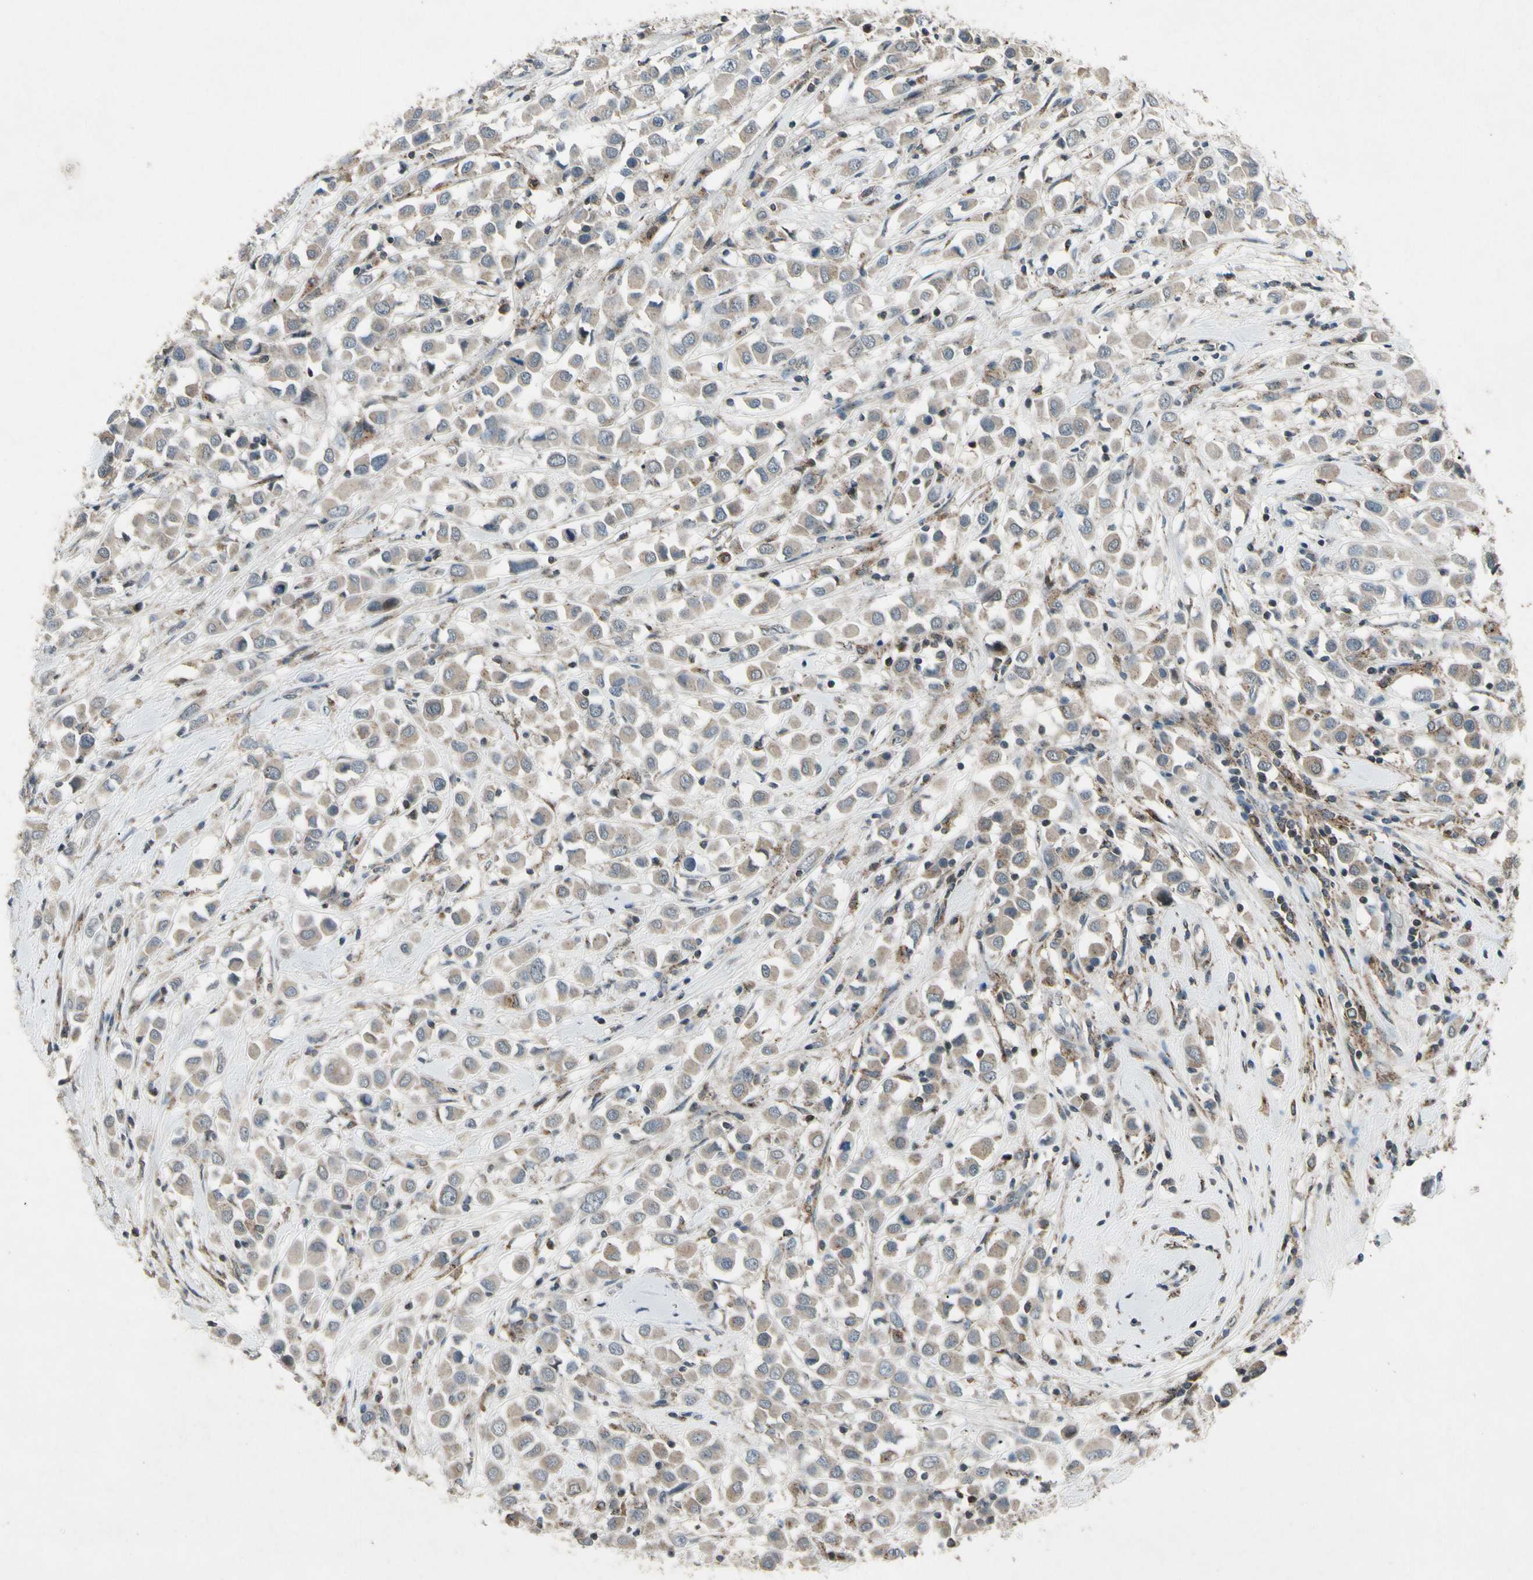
{"staining": {"intensity": "weak", "quantity": ">75%", "location": "cytoplasmic/membranous"}, "tissue": "breast cancer", "cell_type": "Tumor cells", "image_type": "cancer", "snomed": [{"axis": "morphology", "description": "Duct carcinoma"}, {"axis": "topography", "description": "Breast"}], "caption": "IHC of human breast cancer shows low levels of weak cytoplasmic/membranous staining in approximately >75% of tumor cells.", "gene": "NMI", "patient": {"sex": "female", "age": 61}}